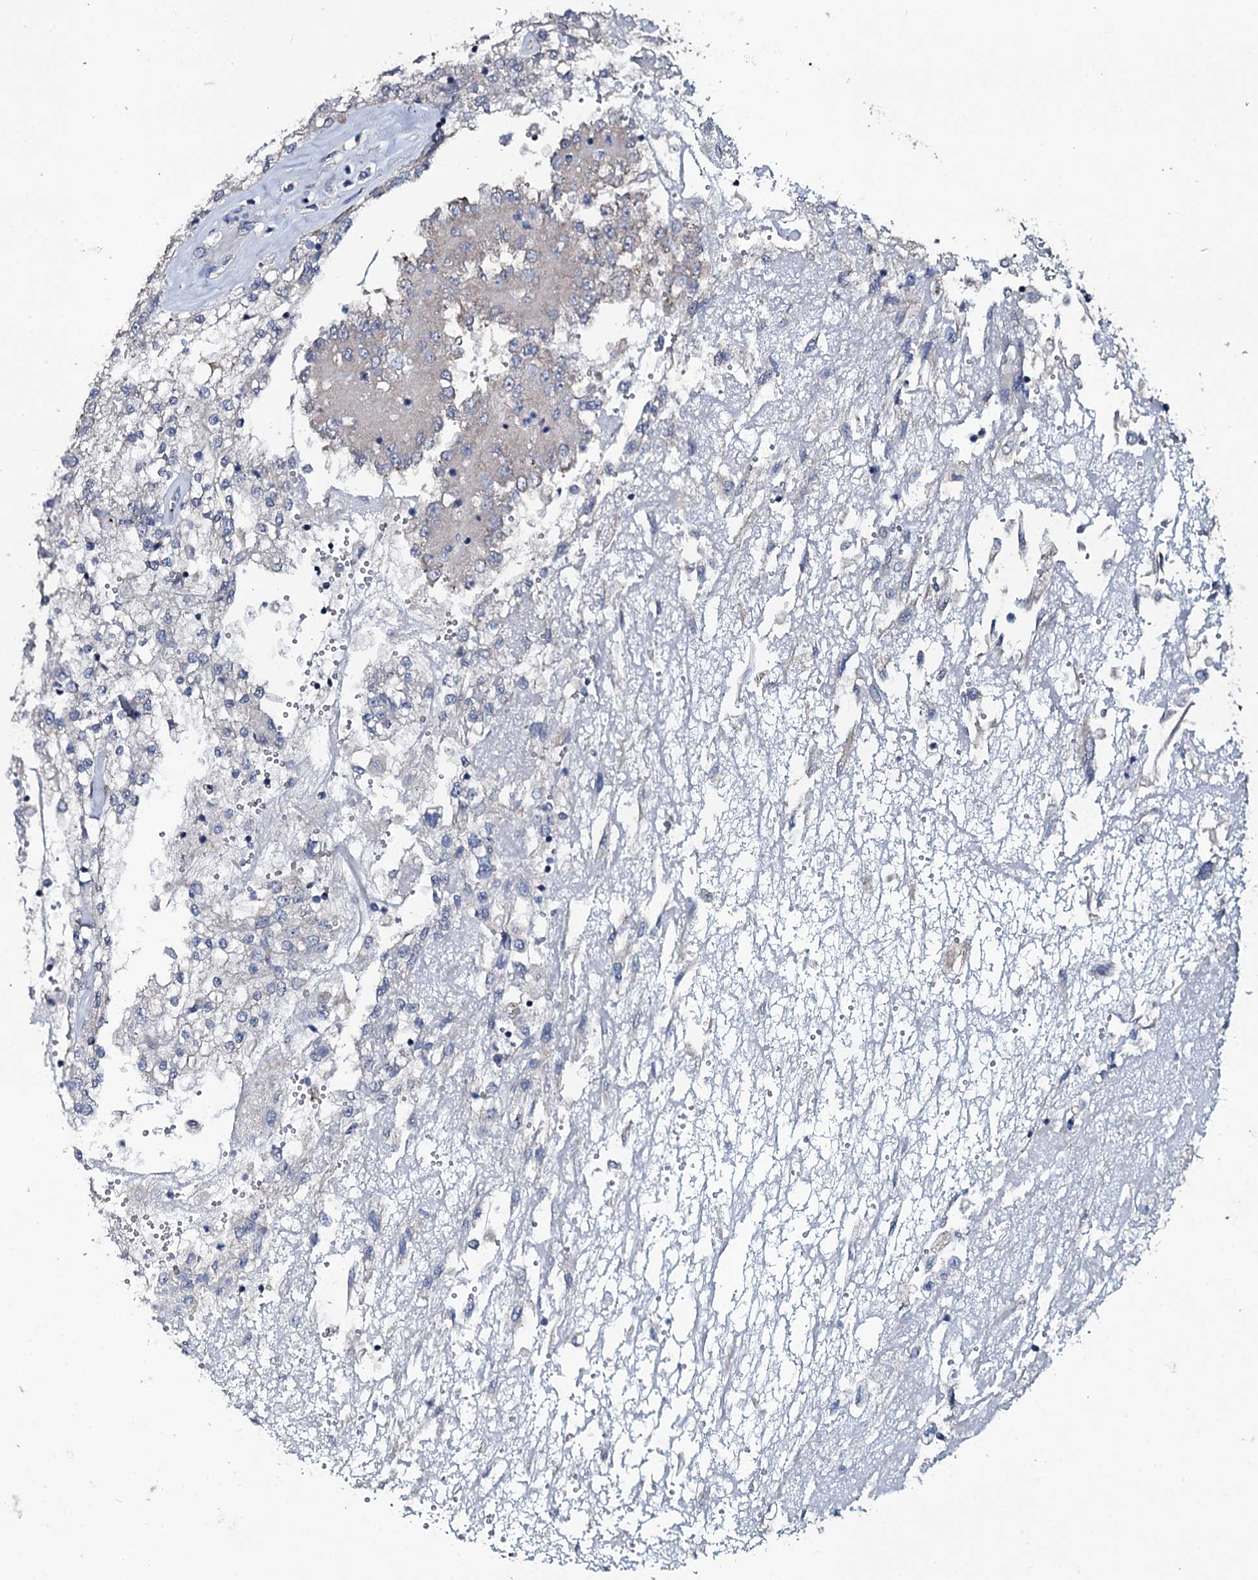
{"staining": {"intensity": "negative", "quantity": "none", "location": "none"}, "tissue": "renal cancer", "cell_type": "Tumor cells", "image_type": "cancer", "snomed": [{"axis": "morphology", "description": "Adenocarcinoma, NOS"}, {"axis": "topography", "description": "Kidney"}], "caption": "The image reveals no staining of tumor cells in adenocarcinoma (renal).", "gene": "IL12B", "patient": {"sex": "female", "age": 52}}